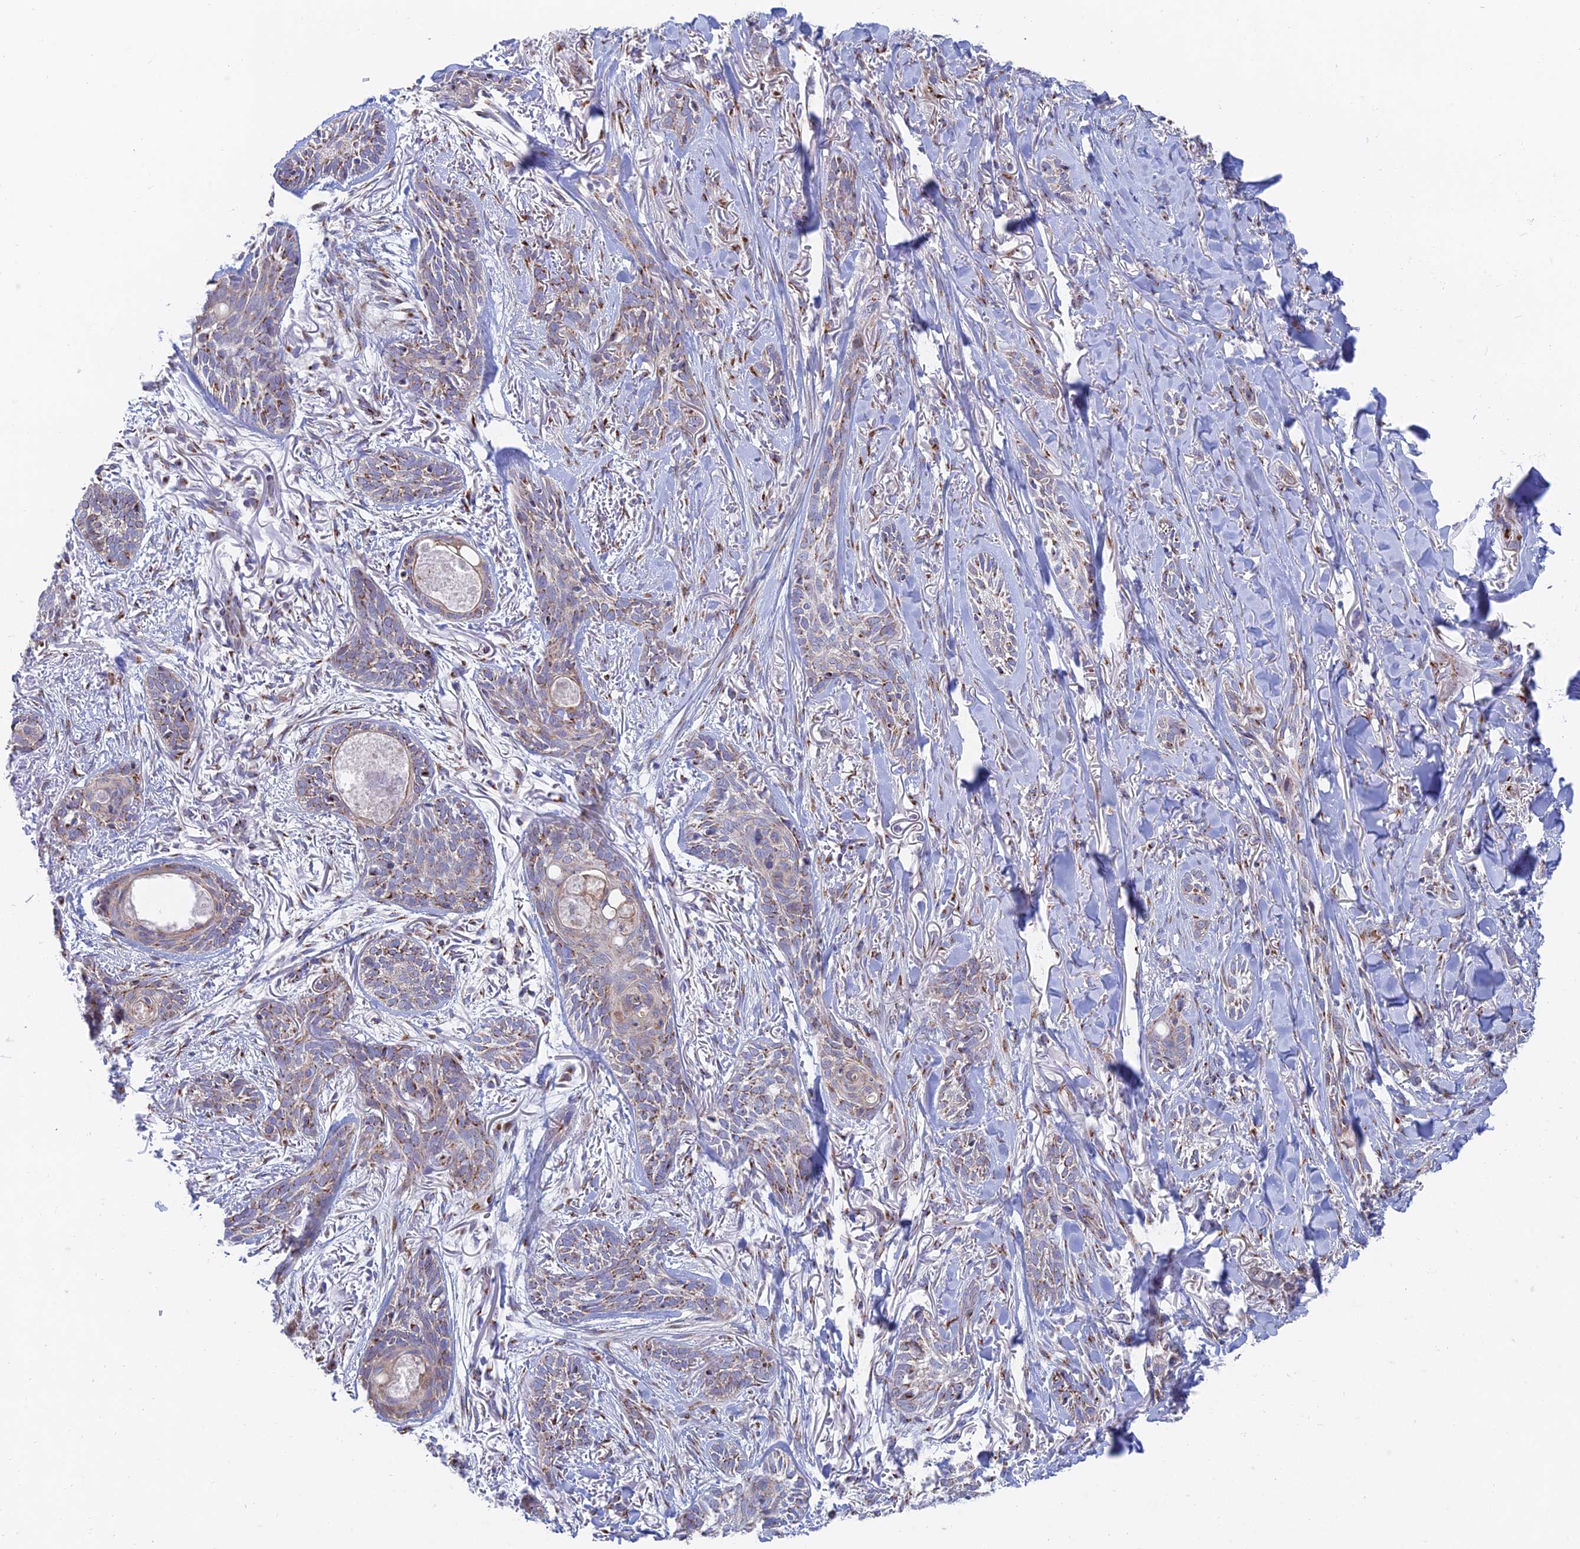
{"staining": {"intensity": "moderate", "quantity": "25%-75%", "location": "cytoplasmic/membranous"}, "tissue": "skin cancer", "cell_type": "Tumor cells", "image_type": "cancer", "snomed": [{"axis": "morphology", "description": "Basal cell carcinoma"}, {"axis": "topography", "description": "Skin"}], "caption": "Protein expression analysis of basal cell carcinoma (skin) demonstrates moderate cytoplasmic/membranous expression in approximately 25%-75% of tumor cells. (DAB IHC, brown staining for protein, blue staining for nuclei).", "gene": "HS2ST1", "patient": {"sex": "female", "age": 59}}